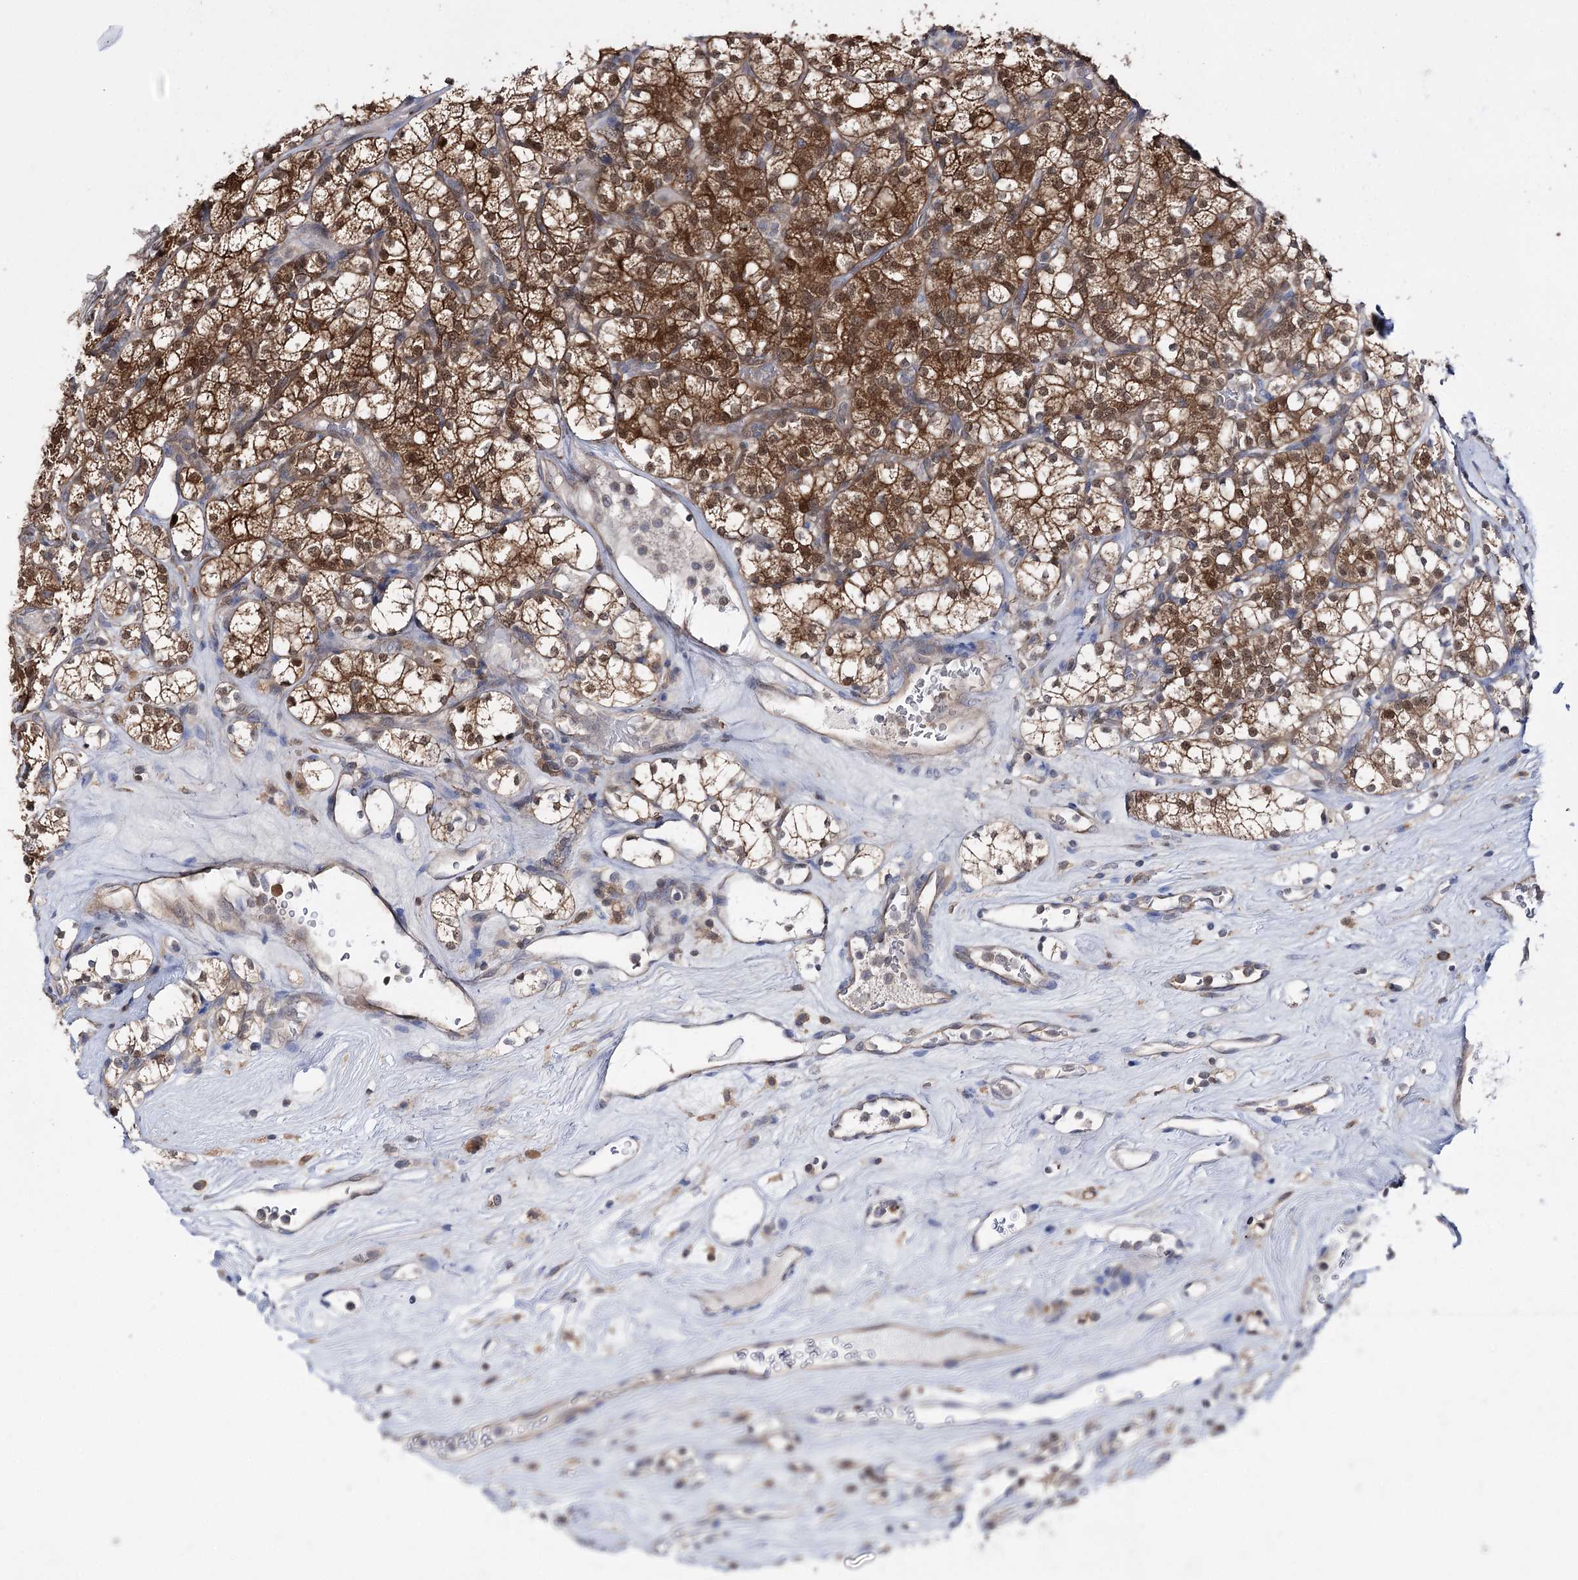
{"staining": {"intensity": "moderate", "quantity": ">75%", "location": "cytoplasmic/membranous,nuclear"}, "tissue": "renal cancer", "cell_type": "Tumor cells", "image_type": "cancer", "snomed": [{"axis": "morphology", "description": "Adenocarcinoma, NOS"}, {"axis": "topography", "description": "Kidney"}], "caption": "Moderate cytoplasmic/membranous and nuclear expression for a protein is appreciated in approximately >75% of tumor cells of renal cancer (adenocarcinoma) using IHC.", "gene": "PTER", "patient": {"sex": "male", "age": 77}}